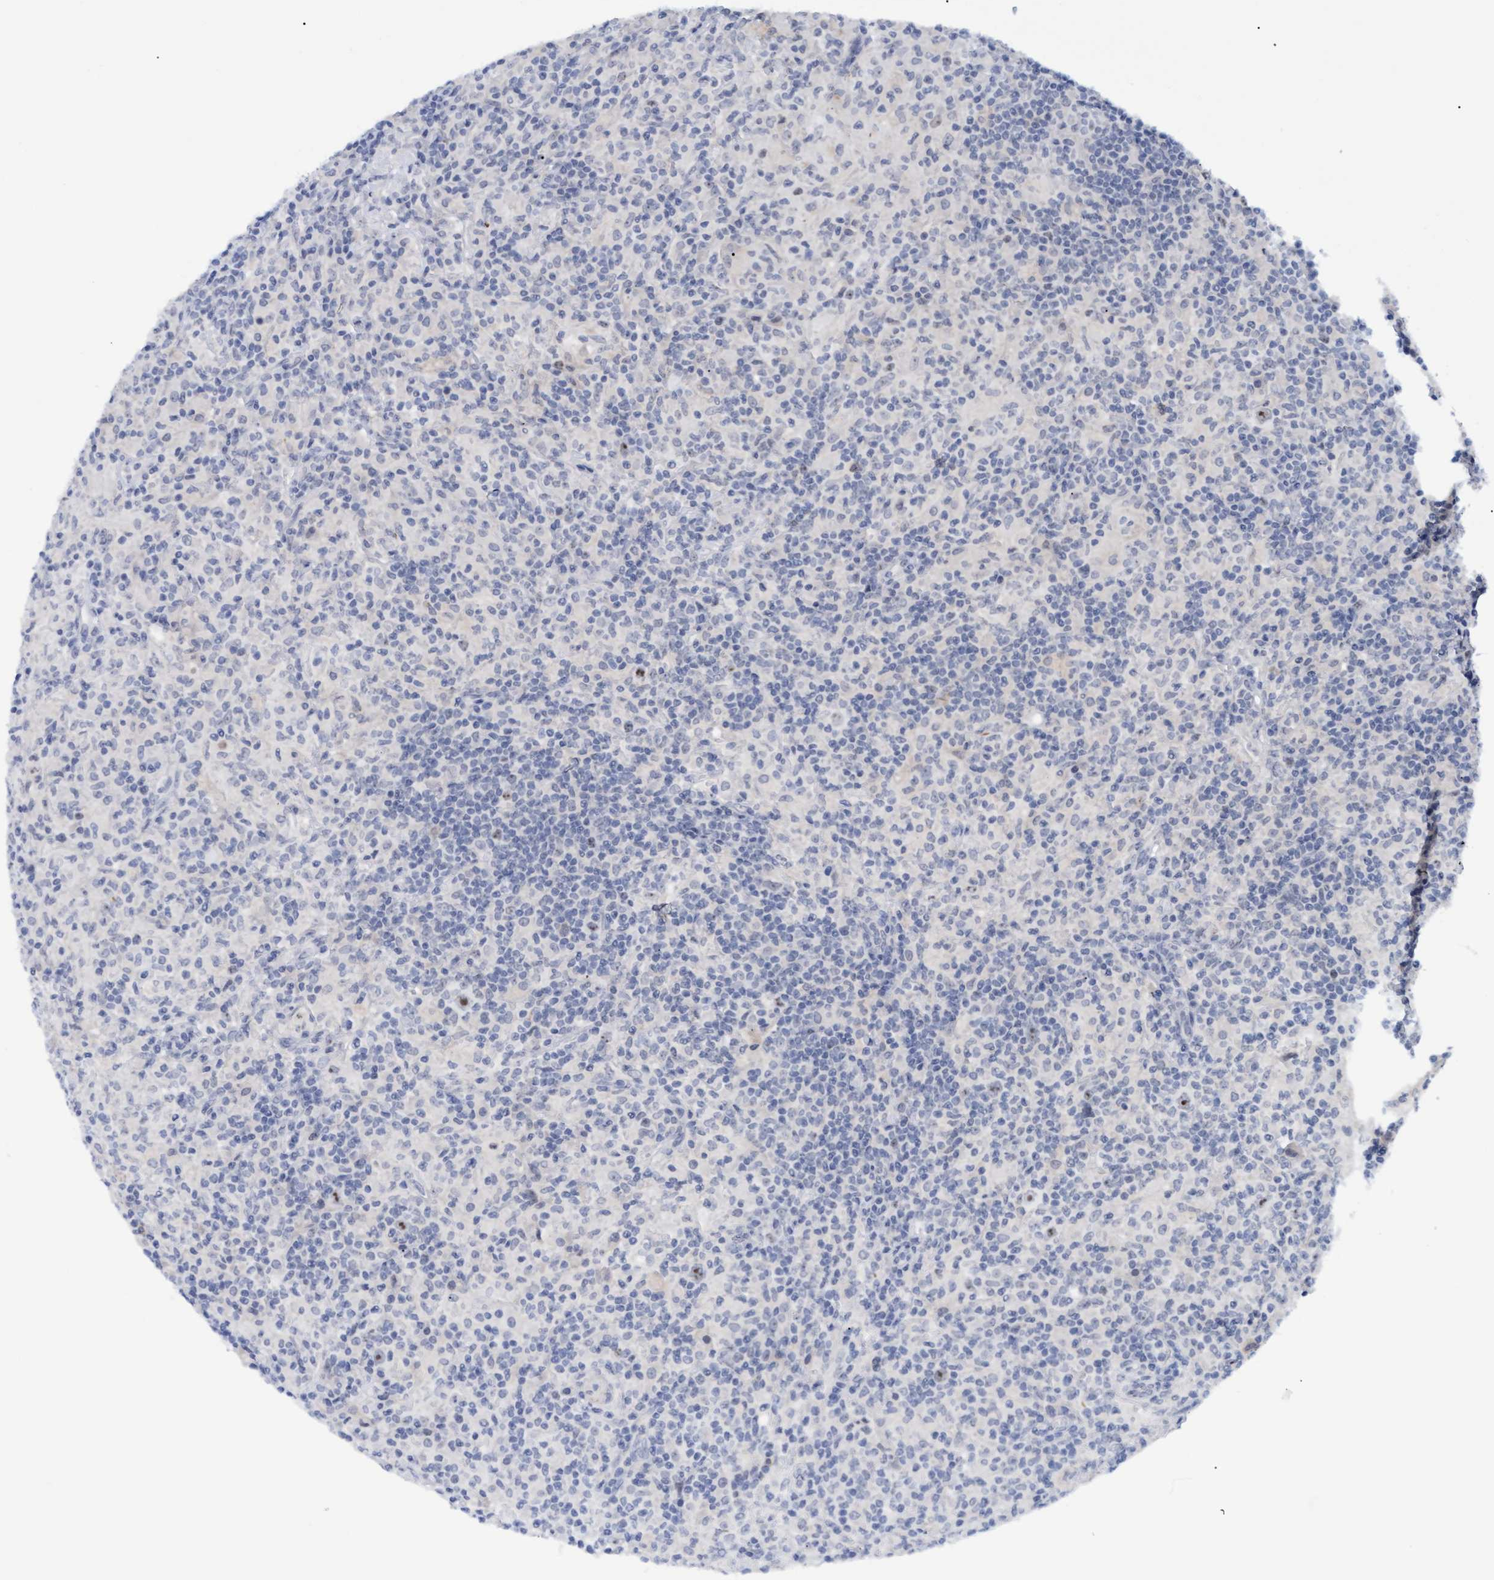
{"staining": {"intensity": "moderate", "quantity": "25%-75%", "location": "nuclear"}, "tissue": "lymphoma", "cell_type": "Tumor cells", "image_type": "cancer", "snomed": [{"axis": "morphology", "description": "Hodgkin's disease, NOS"}, {"axis": "topography", "description": "Lymph node"}], "caption": "Brown immunohistochemical staining in human lymphoma demonstrates moderate nuclear staining in about 25%-75% of tumor cells.", "gene": "PINX1", "patient": {"sex": "male", "age": 70}}